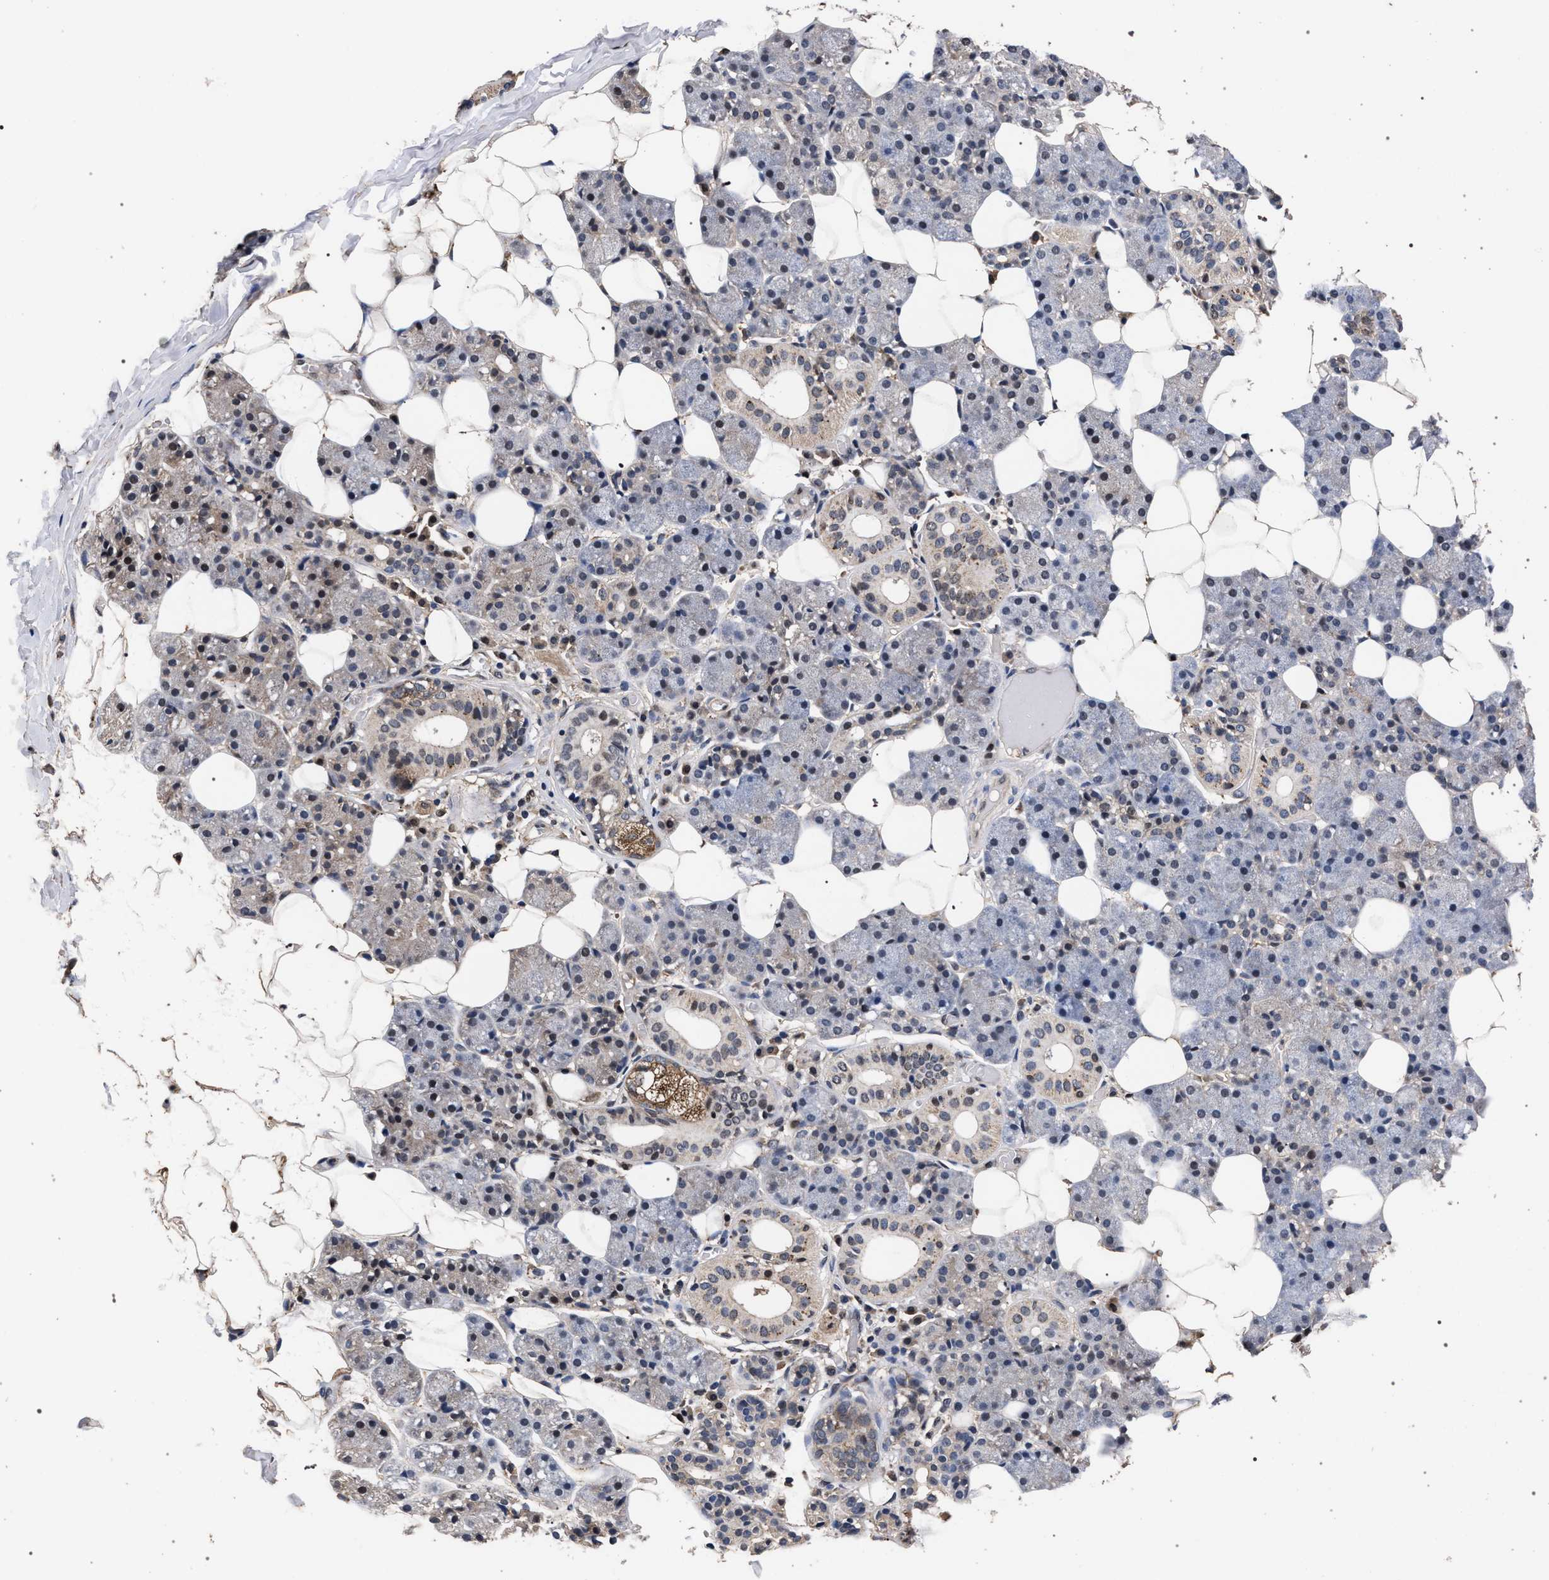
{"staining": {"intensity": "moderate", "quantity": "<25%", "location": "cytoplasmic/membranous,nuclear"}, "tissue": "salivary gland", "cell_type": "Glandular cells", "image_type": "normal", "snomed": [{"axis": "morphology", "description": "Normal tissue, NOS"}, {"axis": "topography", "description": "Salivary gland"}], "caption": "Immunohistochemical staining of normal salivary gland displays low levels of moderate cytoplasmic/membranous,nuclear positivity in approximately <25% of glandular cells. (brown staining indicates protein expression, while blue staining denotes nuclei).", "gene": "ACOX1", "patient": {"sex": "female", "age": 33}}